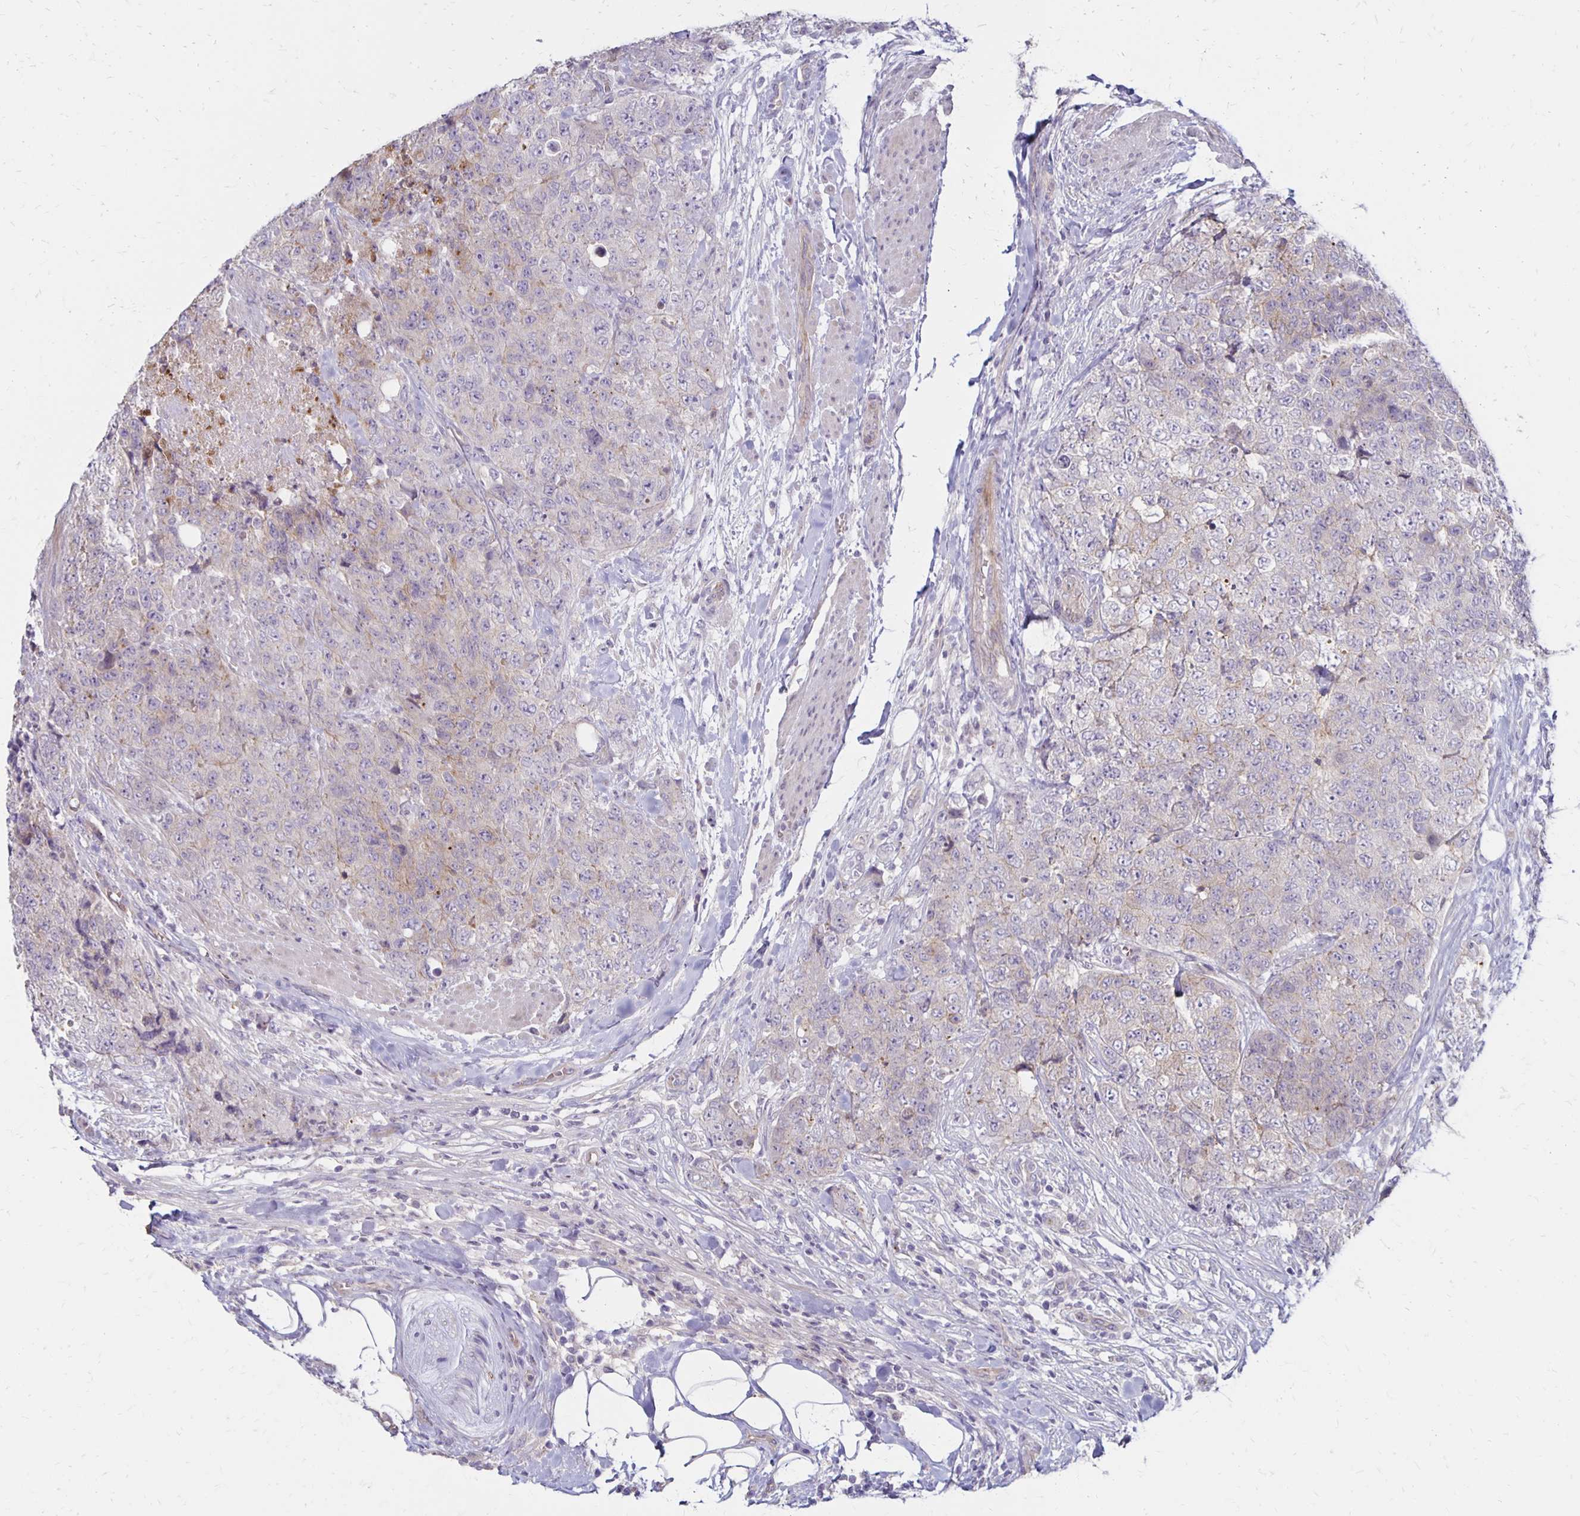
{"staining": {"intensity": "negative", "quantity": "none", "location": "none"}, "tissue": "urothelial cancer", "cell_type": "Tumor cells", "image_type": "cancer", "snomed": [{"axis": "morphology", "description": "Urothelial carcinoma, High grade"}, {"axis": "topography", "description": "Urinary bladder"}], "caption": "Urothelial cancer was stained to show a protein in brown. There is no significant positivity in tumor cells.", "gene": "KATNBL1", "patient": {"sex": "female", "age": 78}}